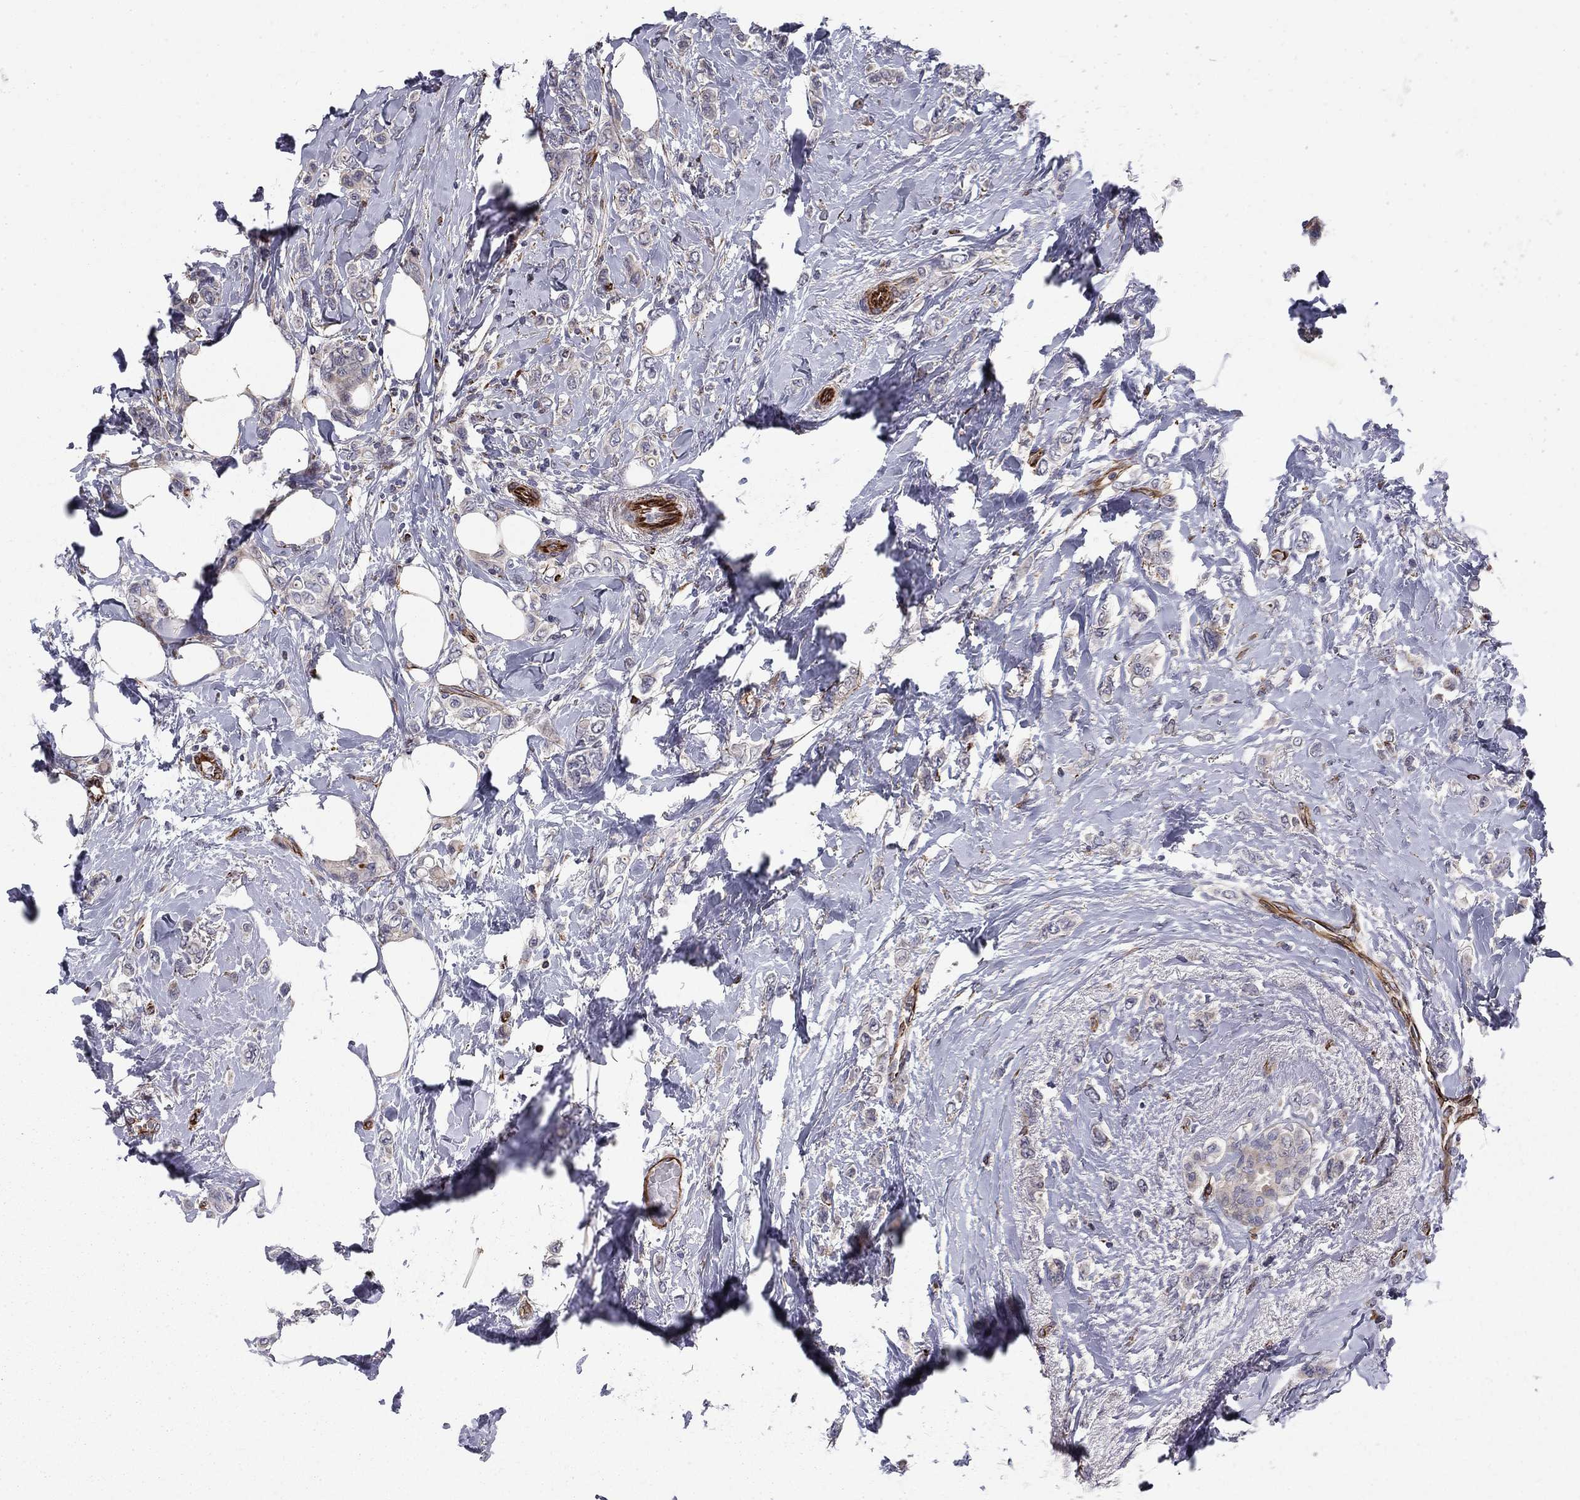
{"staining": {"intensity": "negative", "quantity": "none", "location": "none"}, "tissue": "breast cancer", "cell_type": "Tumor cells", "image_type": "cancer", "snomed": [{"axis": "morphology", "description": "Lobular carcinoma"}, {"axis": "topography", "description": "Breast"}], "caption": "Tumor cells are negative for brown protein staining in breast lobular carcinoma. (Stains: DAB immunohistochemistry with hematoxylin counter stain, Microscopy: brightfield microscopy at high magnification).", "gene": "CLSTN1", "patient": {"sex": "female", "age": 66}}